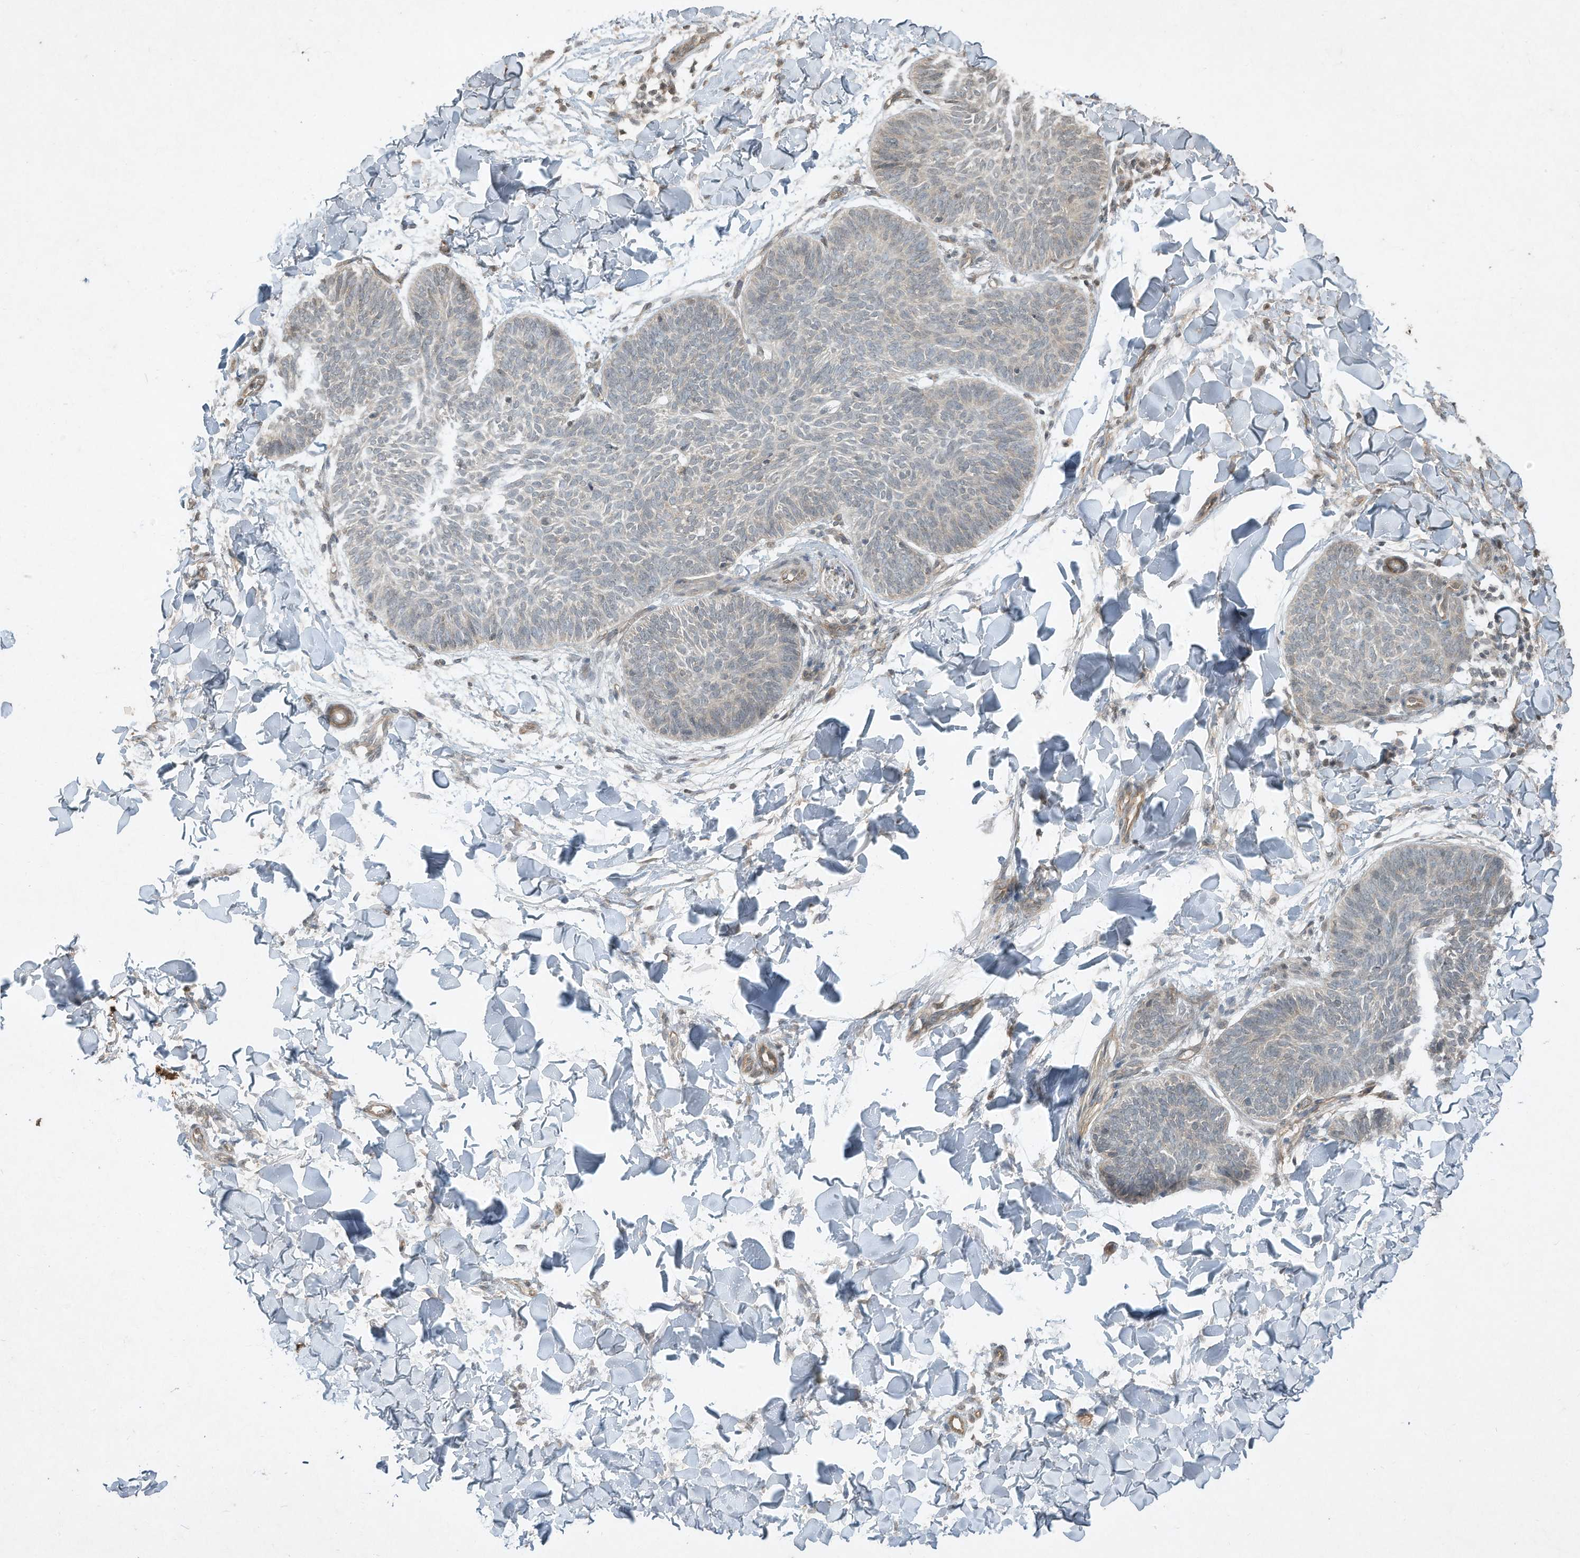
{"staining": {"intensity": "negative", "quantity": "none", "location": "none"}, "tissue": "skin cancer", "cell_type": "Tumor cells", "image_type": "cancer", "snomed": [{"axis": "morphology", "description": "Normal tissue, NOS"}, {"axis": "morphology", "description": "Basal cell carcinoma"}, {"axis": "topography", "description": "Skin"}], "caption": "Immunohistochemical staining of human basal cell carcinoma (skin) reveals no significant expression in tumor cells. (DAB (3,3'-diaminobenzidine) immunohistochemistry (IHC), high magnification).", "gene": "MATN2", "patient": {"sex": "male", "age": 50}}